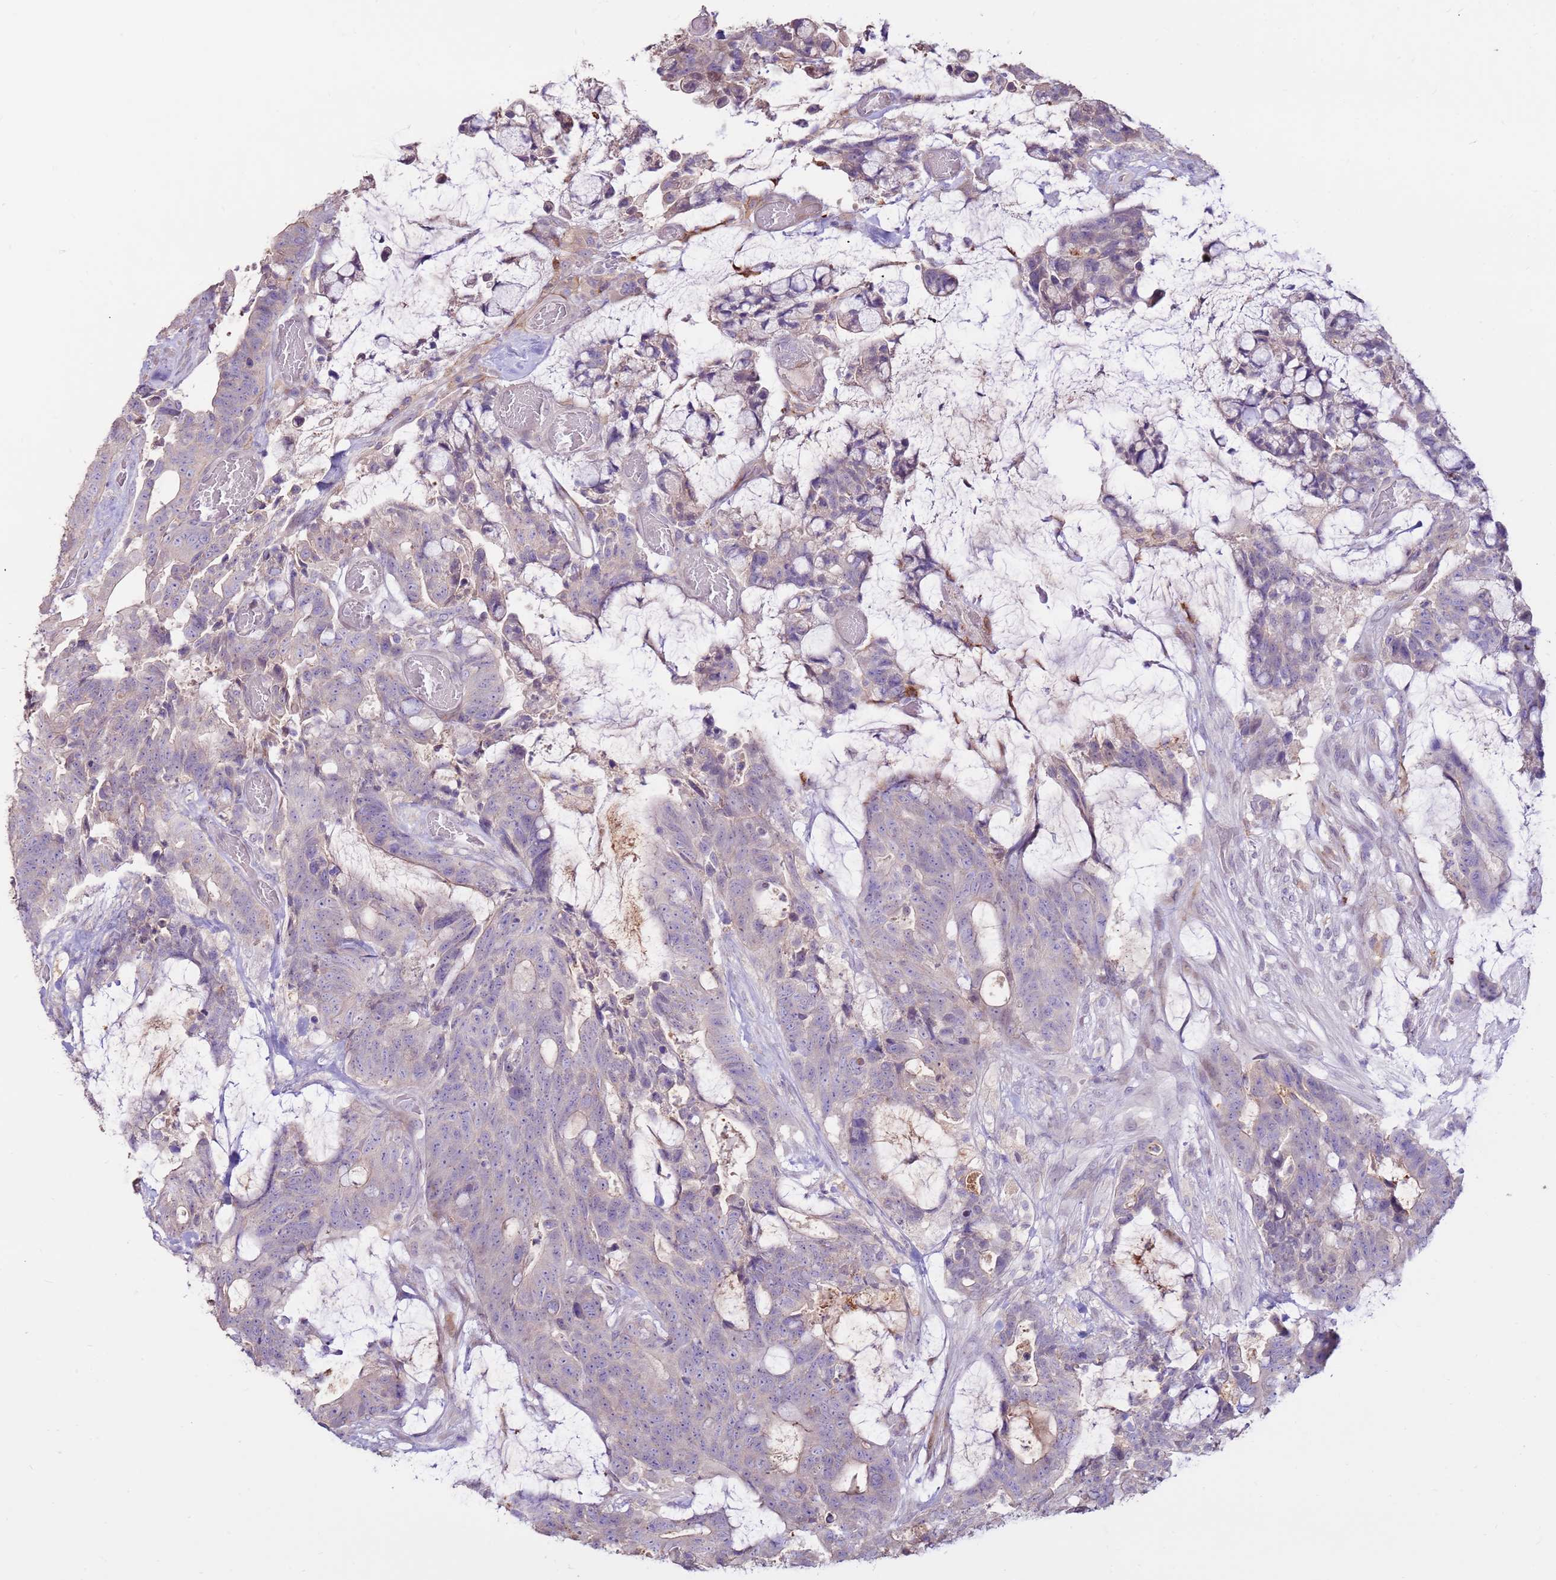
{"staining": {"intensity": "negative", "quantity": "none", "location": "none"}, "tissue": "colorectal cancer", "cell_type": "Tumor cells", "image_type": "cancer", "snomed": [{"axis": "morphology", "description": "Adenocarcinoma, NOS"}, {"axis": "topography", "description": "Colon"}], "caption": "Immunohistochemistry (IHC) micrograph of neoplastic tissue: human colorectal cancer stained with DAB reveals no significant protein positivity in tumor cells.", "gene": "LGI4", "patient": {"sex": "female", "age": 82}}